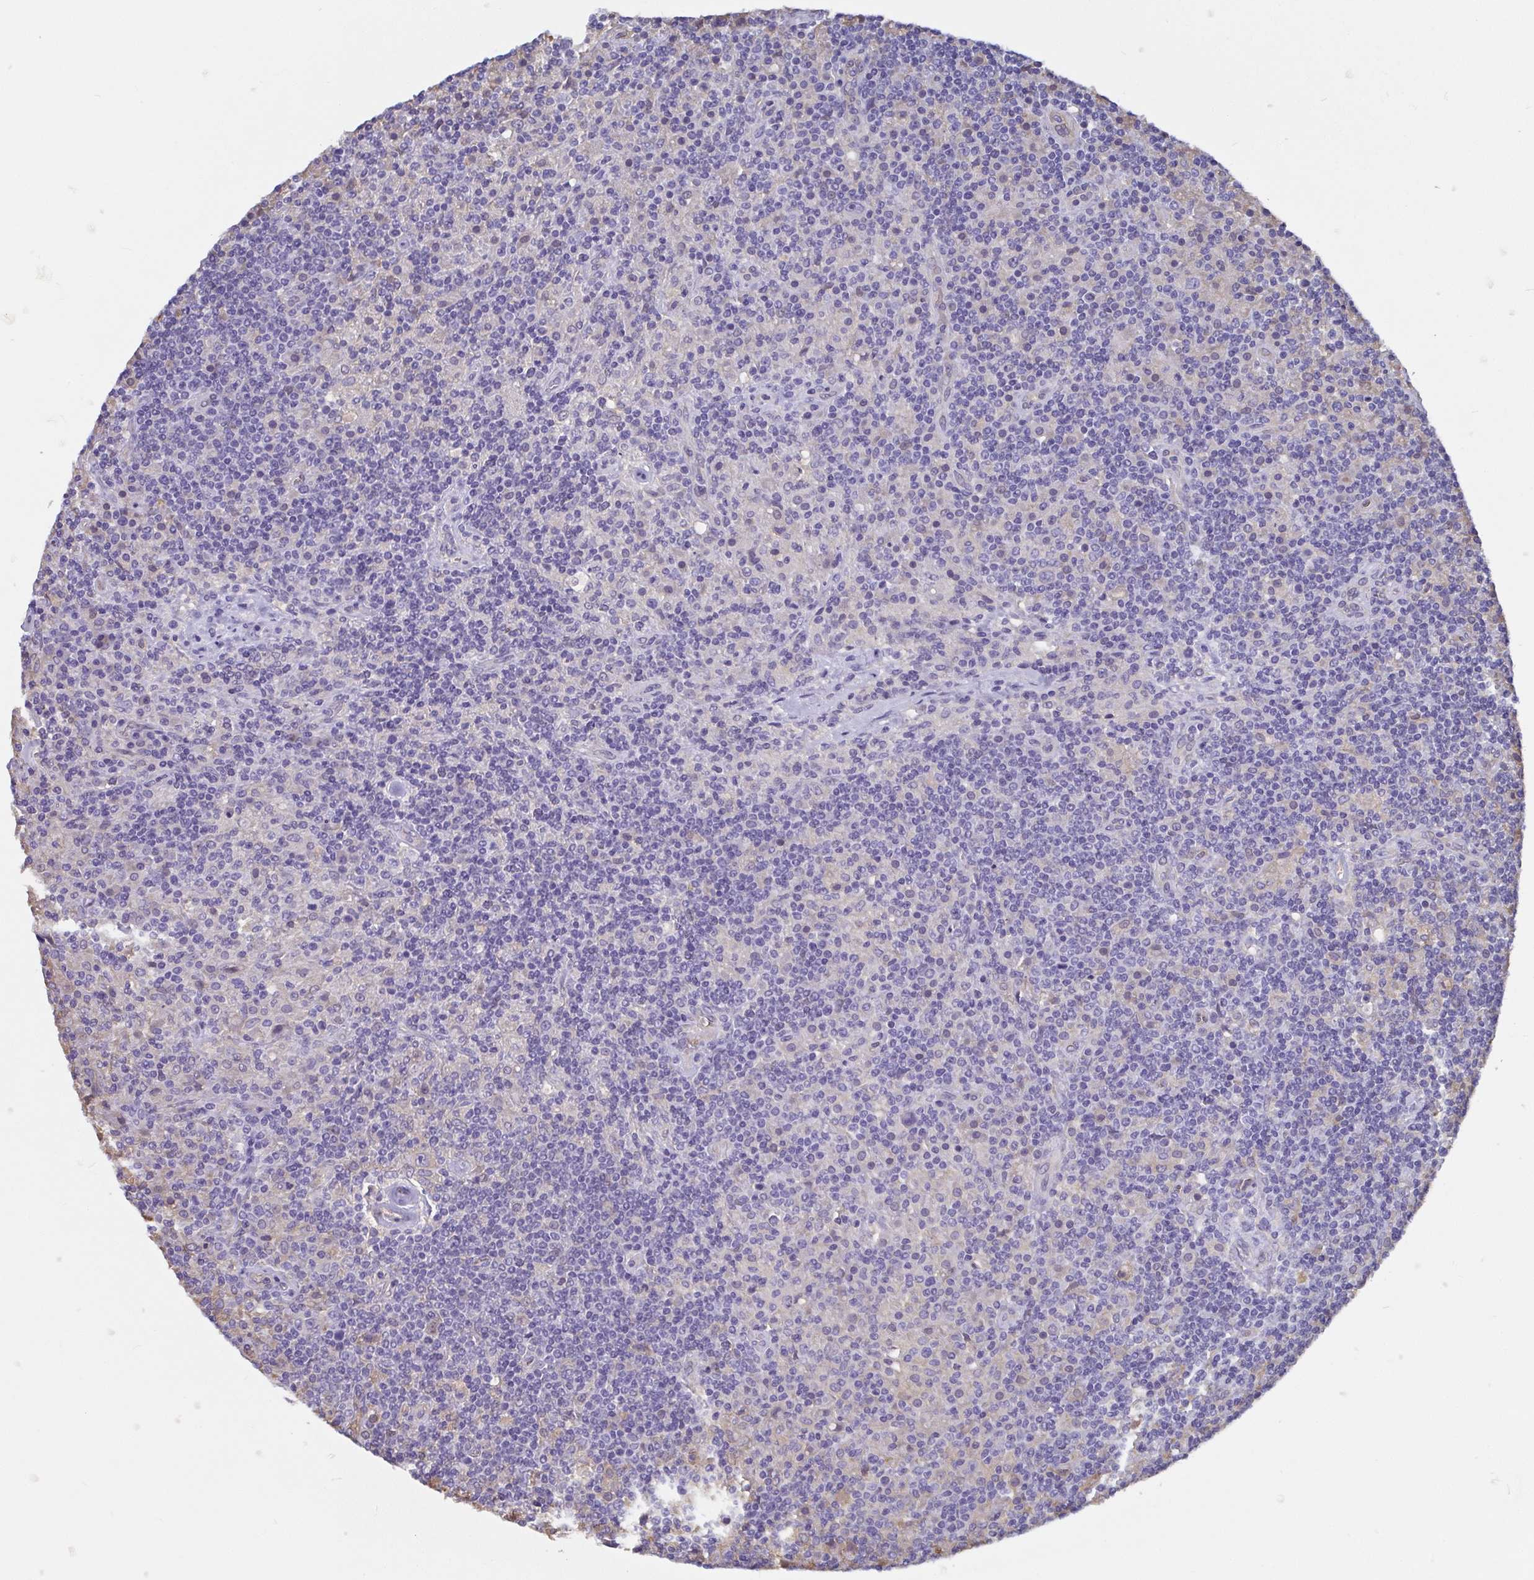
{"staining": {"intensity": "negative", "quantity": "none", "location": "none"}, "tissue": "lymphoma", "cell_type": "Tumor cells", "image_type": "cancer", "snomed": [{"axis": "morphology", "description": "Hodgkin's disease, NOS"}, {"axis": "topography", "description": "Lymph node"}], "caption": "IHC histopathology image of neoplastic tissue: human Hodgkin's disease stained with DAB displays no significant protein positivity in tumor cells. (Stains: DAB immunohistochemistry (IHC) with hematoxylin counter stain, Microscopy: brightfield microscopy at high magnification).", "gene": "ADAMTS6", "patient": {"sex": "male", "age": 70}}